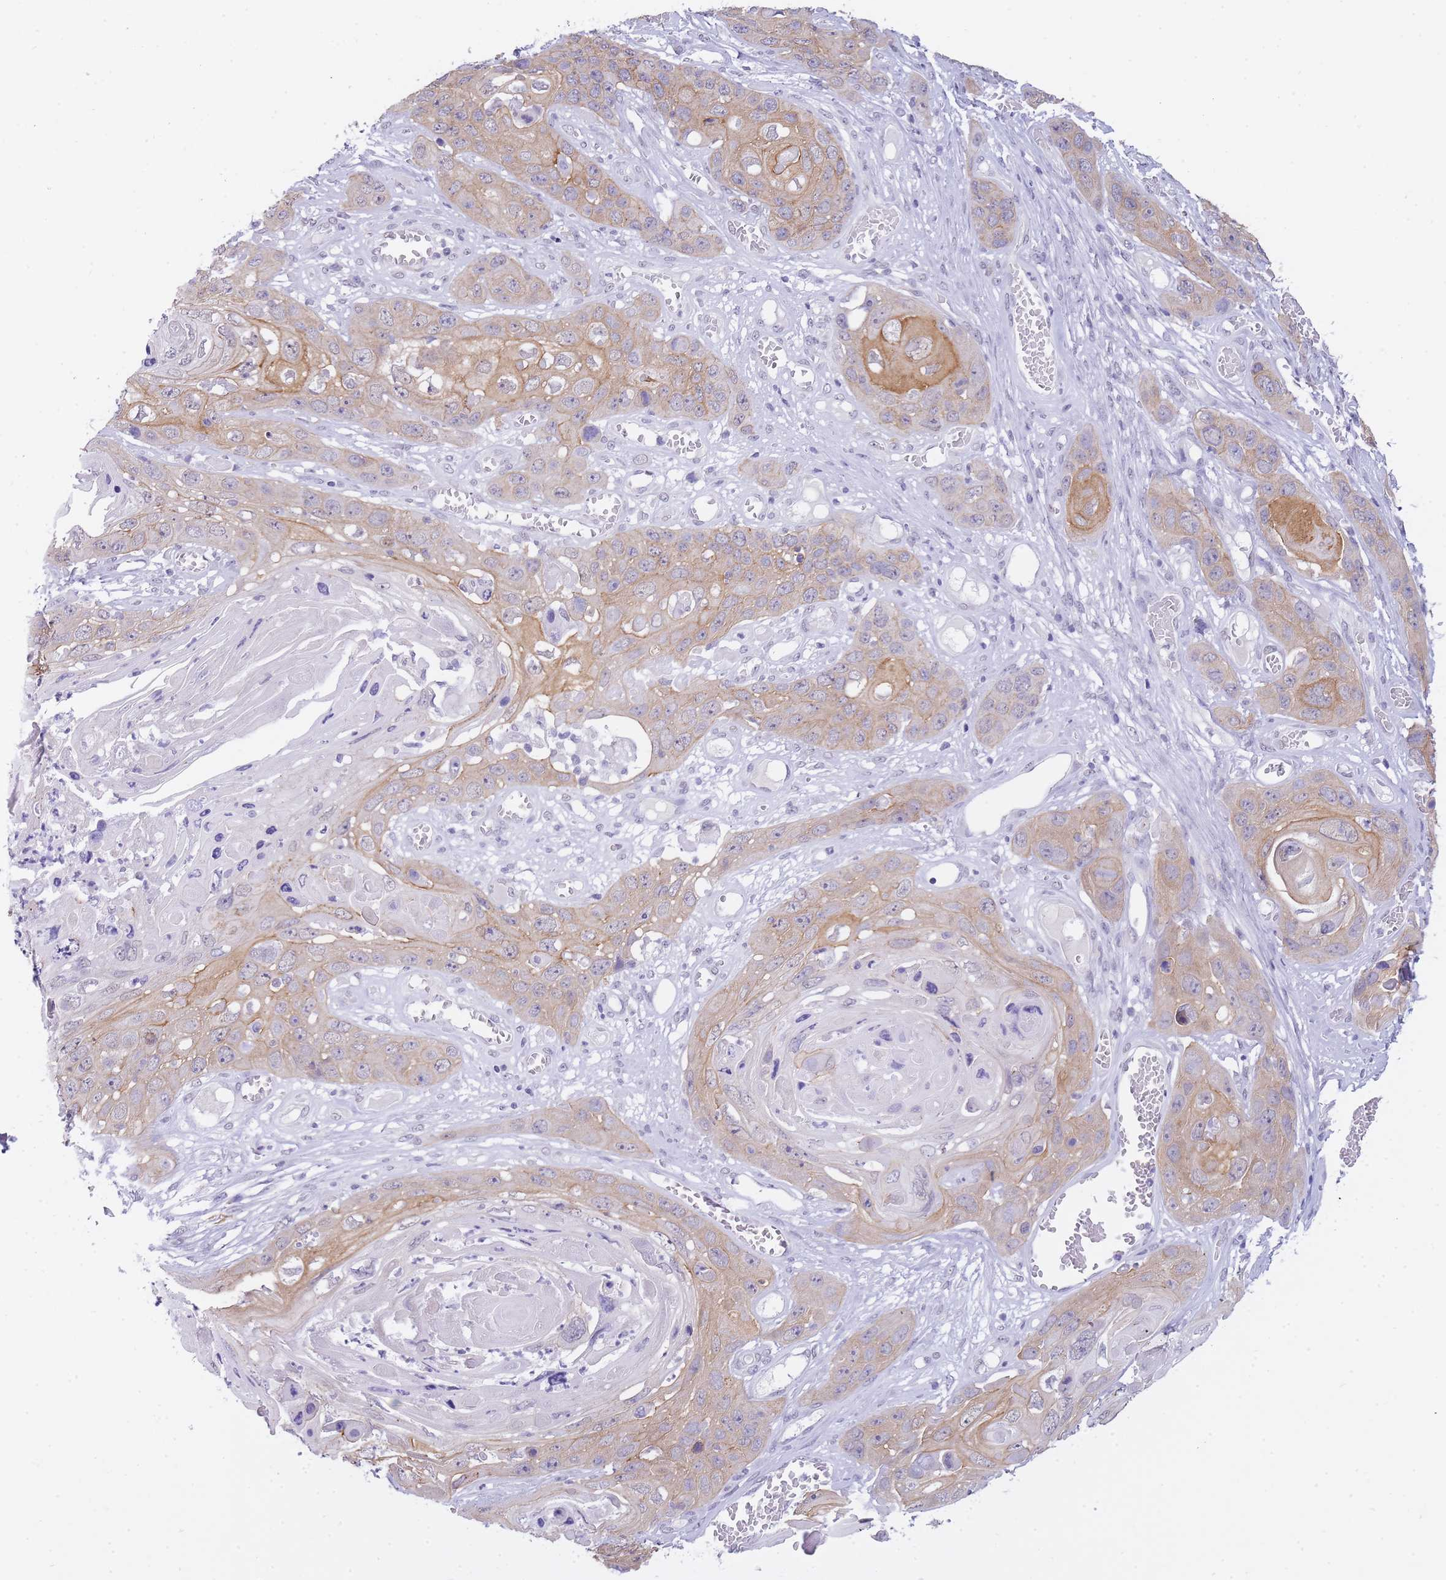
{"staining": {"intensity": "moderate", "quantity": ">75%", "location": "cytoplasmic/membranous"}, "tissue": "skin cancer", "cell_type": "Tumor cells", "image_type": "cancer", "snomed": [{"axis": "morphology", "description": "Squamous cell carcinoma, NOS"}, {"axis": "topography", "description": "Skin"}], "caption": "Immunohistochemical staining of human squamous cell carcinoma (skin) shows medium levels of moderate cytoplasmic/membranous expression in about >75% of tumor cells.", "gene": "FRAT2", "patient": {"sex": "male", "age": 55}}